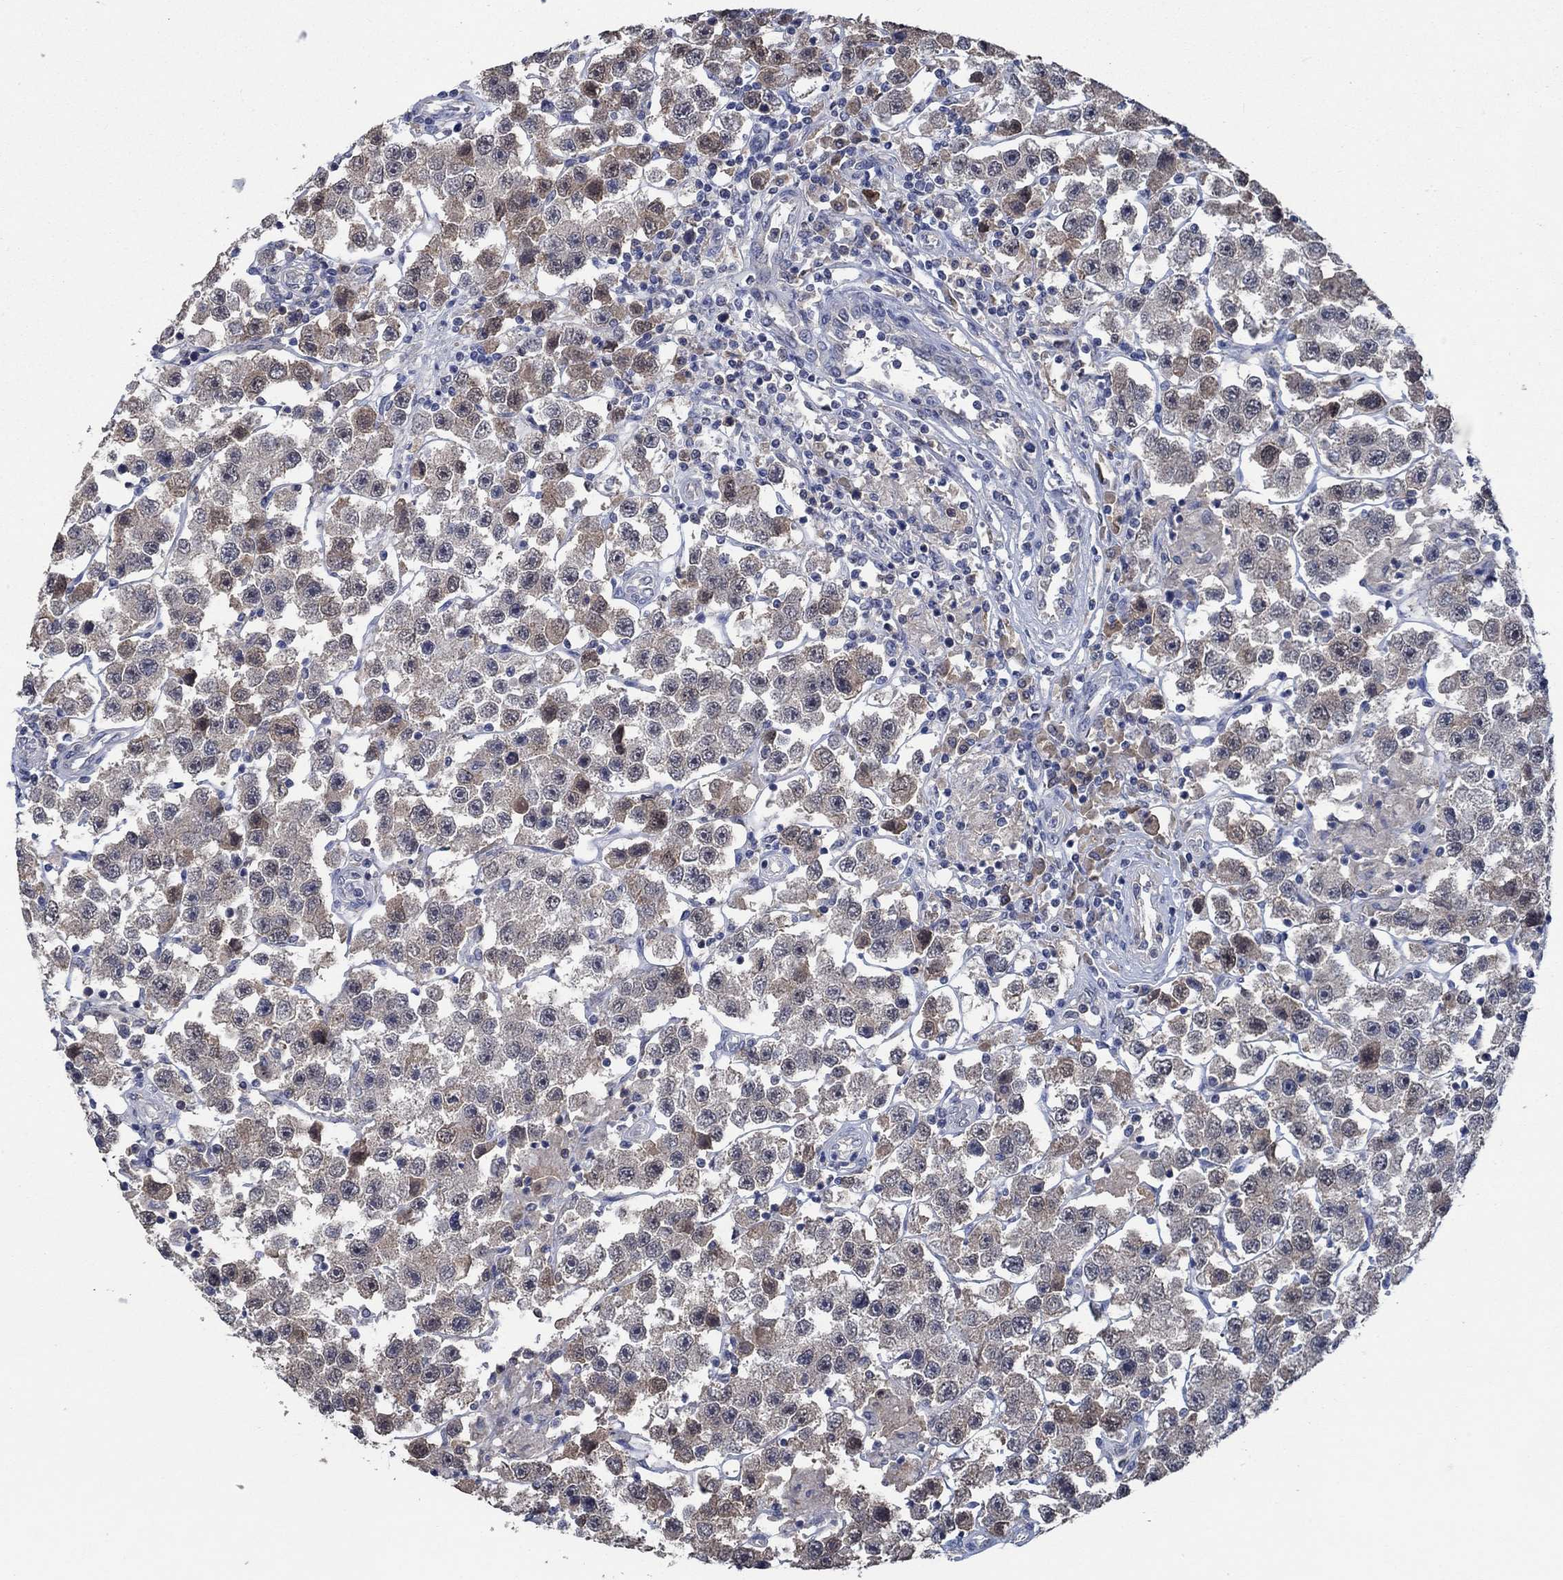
{"staining": {"intensity": "weak", "quantity": ">75%", "location": "cytoplasmic/membranous"}, "tissue": "testis cancer", "cell_type": "Tumor cells", "image_type": "cancer", "snomed": [{"axis": "morphology", "description": "Seminoma, NOS"}, {"axis": "topography", "description": "Testis"}], "caption": "Testis seminoma stained with DAB IHC shows low levels of weak cytoplasmic/membranous expression in about >75% of tumor cells.", "gene": "OBSCN", "patient": {"sex": "male", "age": 45}}